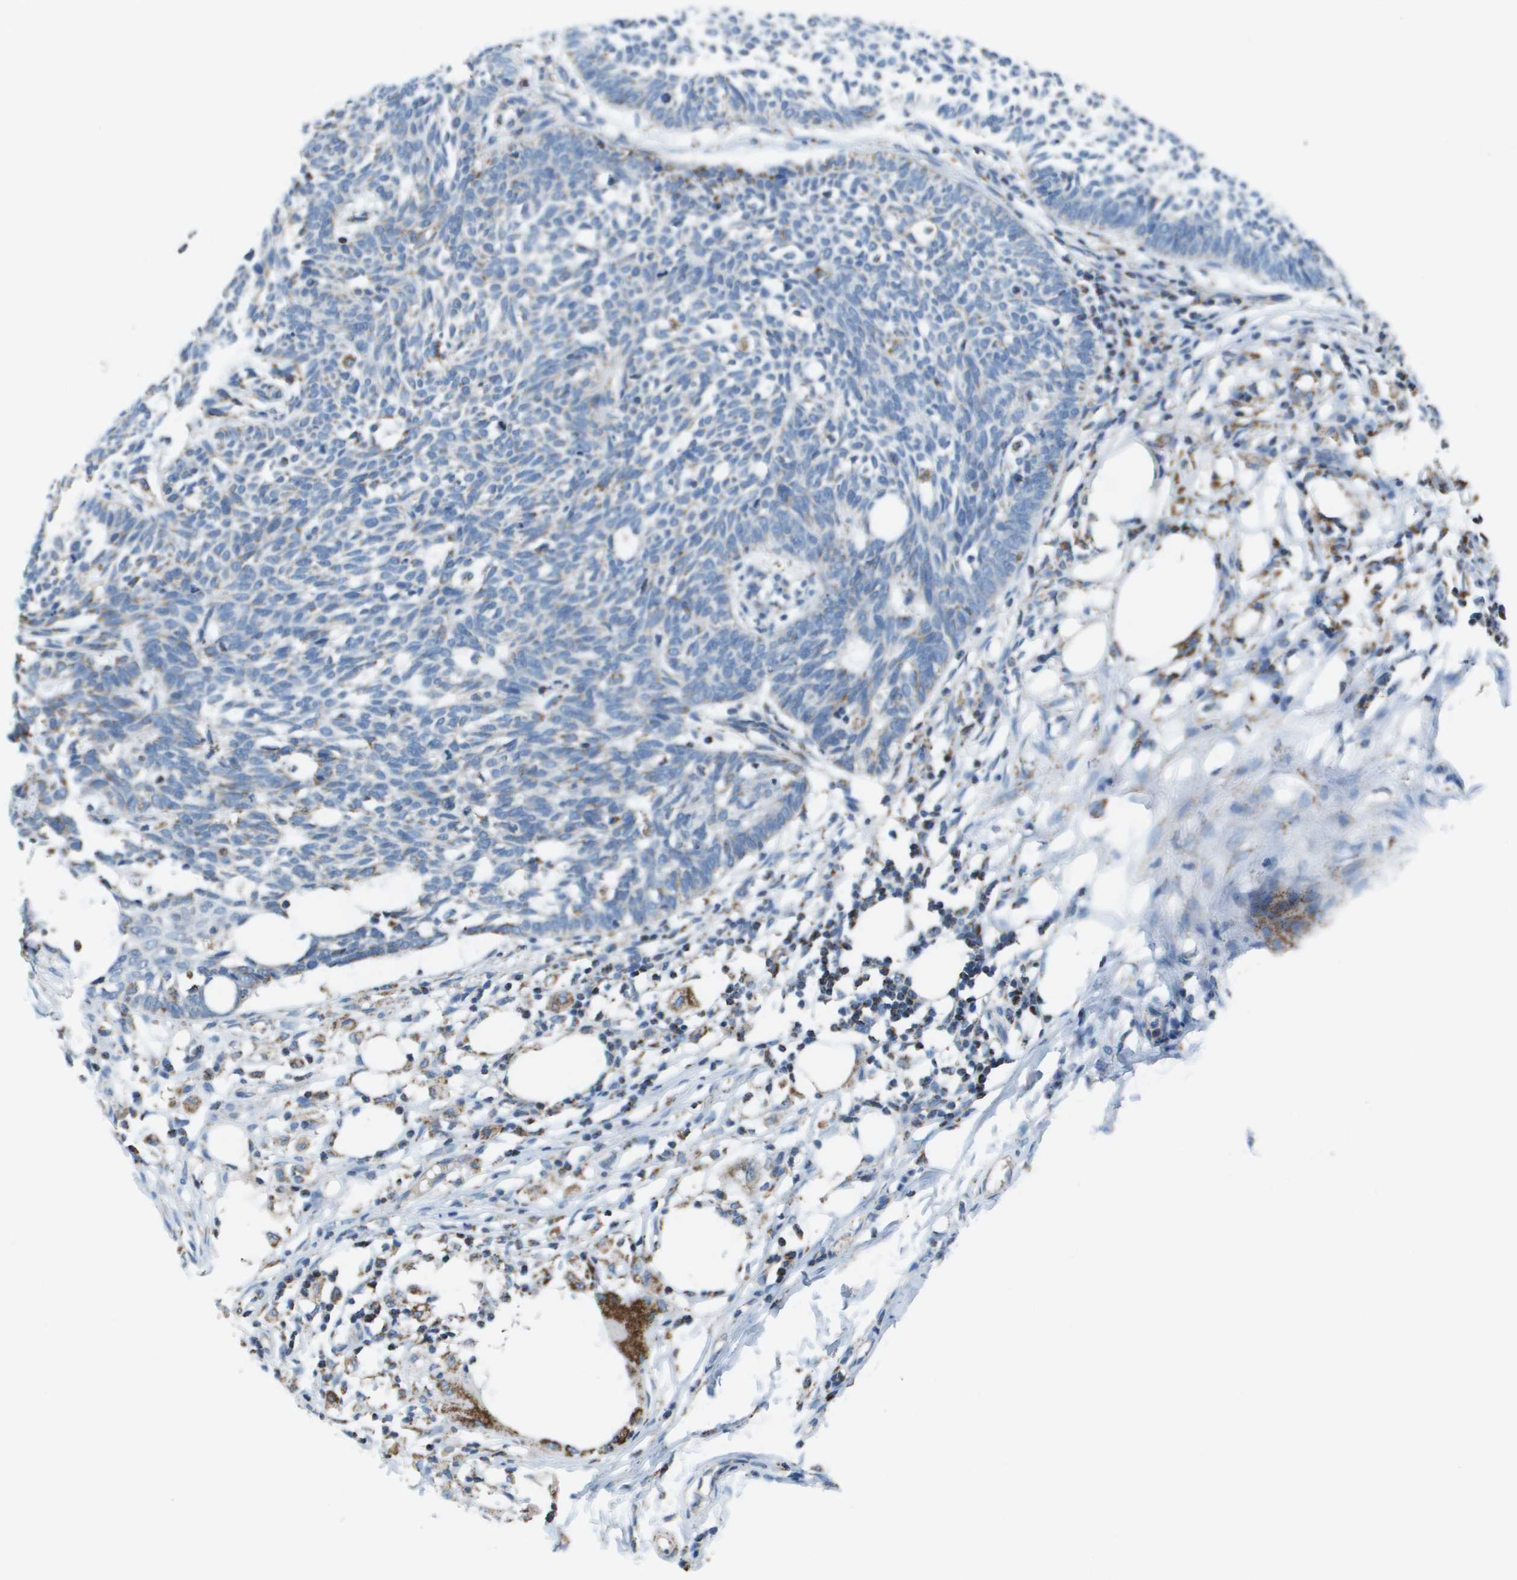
{"staining": {"intensity": "negative", "quantity": "none", "location": "none"}, "tissue": "skin cancer", "cell_type": "Tumor cells", "image_type": "cancer", "snomed": [{"axis": "morphology", "description": "Normal tissue, NOS"}, {"axis": "morphology", "description": "Basal cell carcinoma"}, {"axis": "topography", "description": "Skin"}], "caption": "The photomicrograph shows no significant expression in tumor cells of skin basal cell carcinoma.", "gene": "ATP5F1B", "patient": {"sex": "male", "age": 87}}